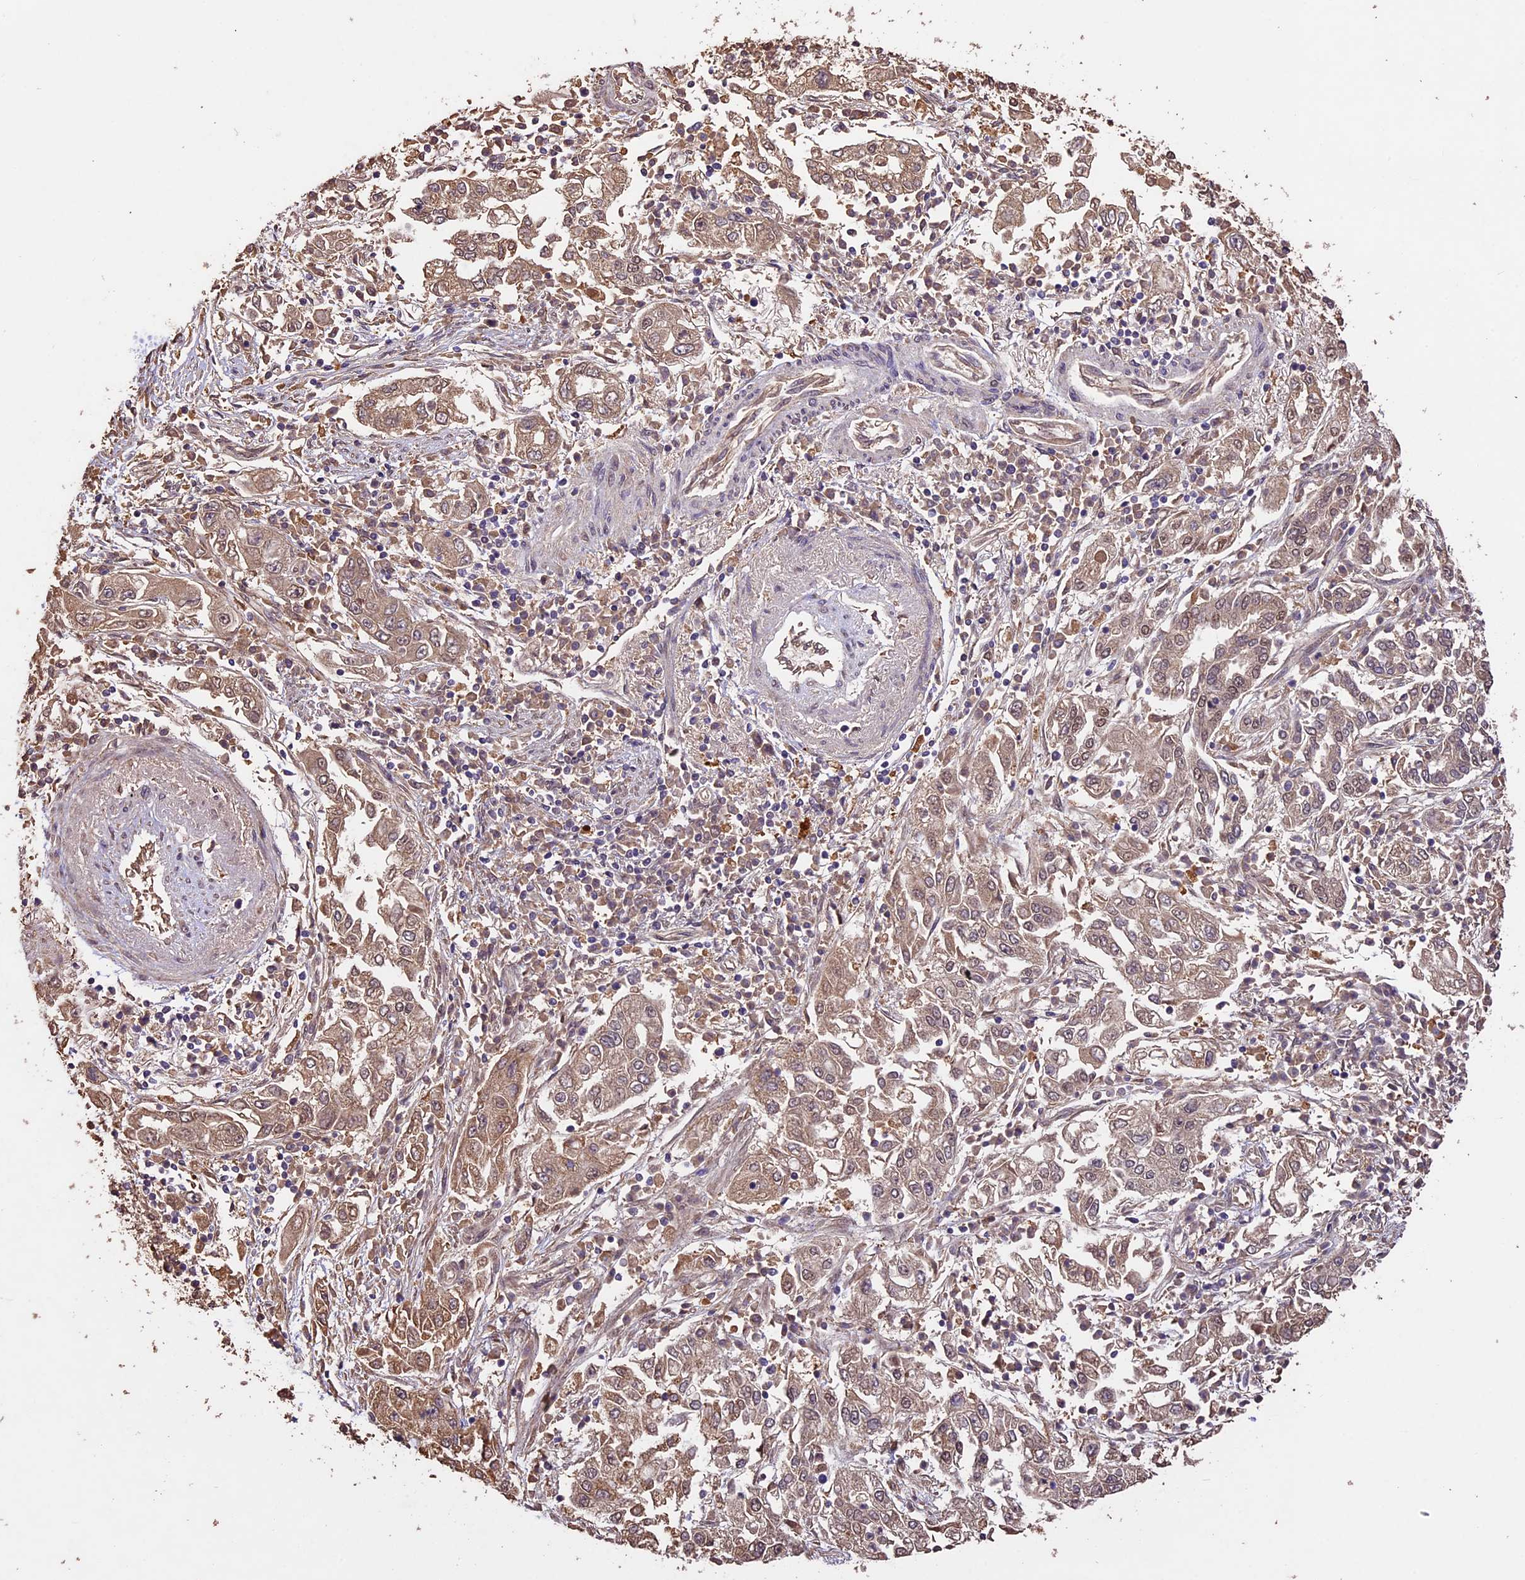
{"staining": {"intensity": "moderate", "quantity": ">75%", "location": "cytoplasmic/membranous"}, "tissue": "endometrial cancer", "cell_type": "Tumor cells", "image_type": "cancer", "snomed": [{"axis": "morphology", "description": "Adenocarcinoma, NOS"}, {"axis": "topography", "description": "Endometrium"}], "caption": "Endometrial cancer (adenocarcinoma) stained with a brown dye demonstrates moderate cytoplasmic/membranous positive positivity in about >75% of tumor cells.", "gene": "CDKN2AIP", "patient": {"sex": "female", "age": 49}}